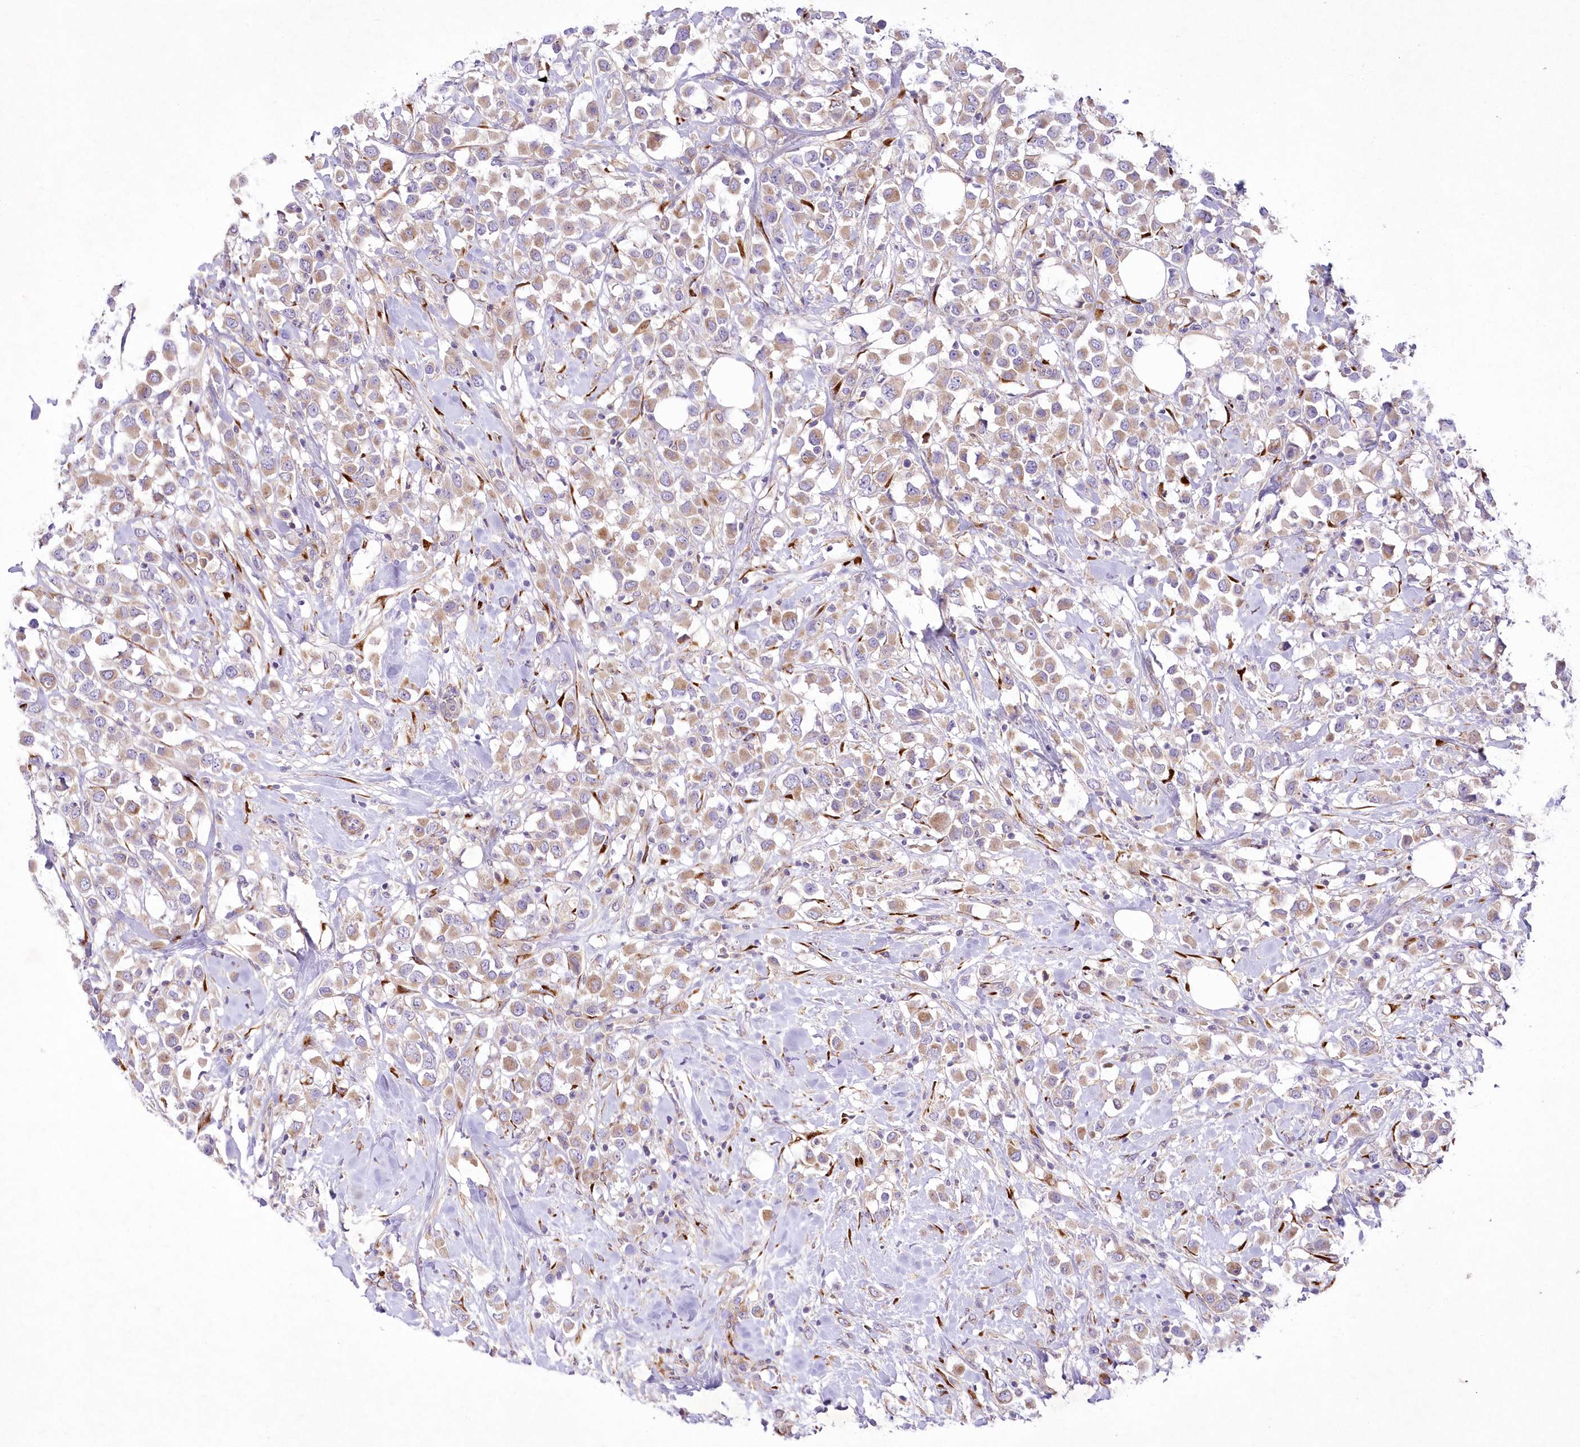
{"staining": {"intensity": "moderate", "quantity": ">75%", "location": "cytoplasmic/membranous"}, "tissue": "breast cancer", "cell_type": "Tumor cells", "image_type": "cancer", "snomed": [{"axis": "morphology", "description": "Duct carcinoma"}, {"axis": "topography", "description": "Breast"}], "caption": "Brown immunohistochemical staining in human infiltrating ductal carcinoma (breast) demonstrates moderate cytoplasmic/membranous staining in about >75% of tumor cells.", "gene": "ARFGEF3", "patient": {"sex": "female", "age": 61}}